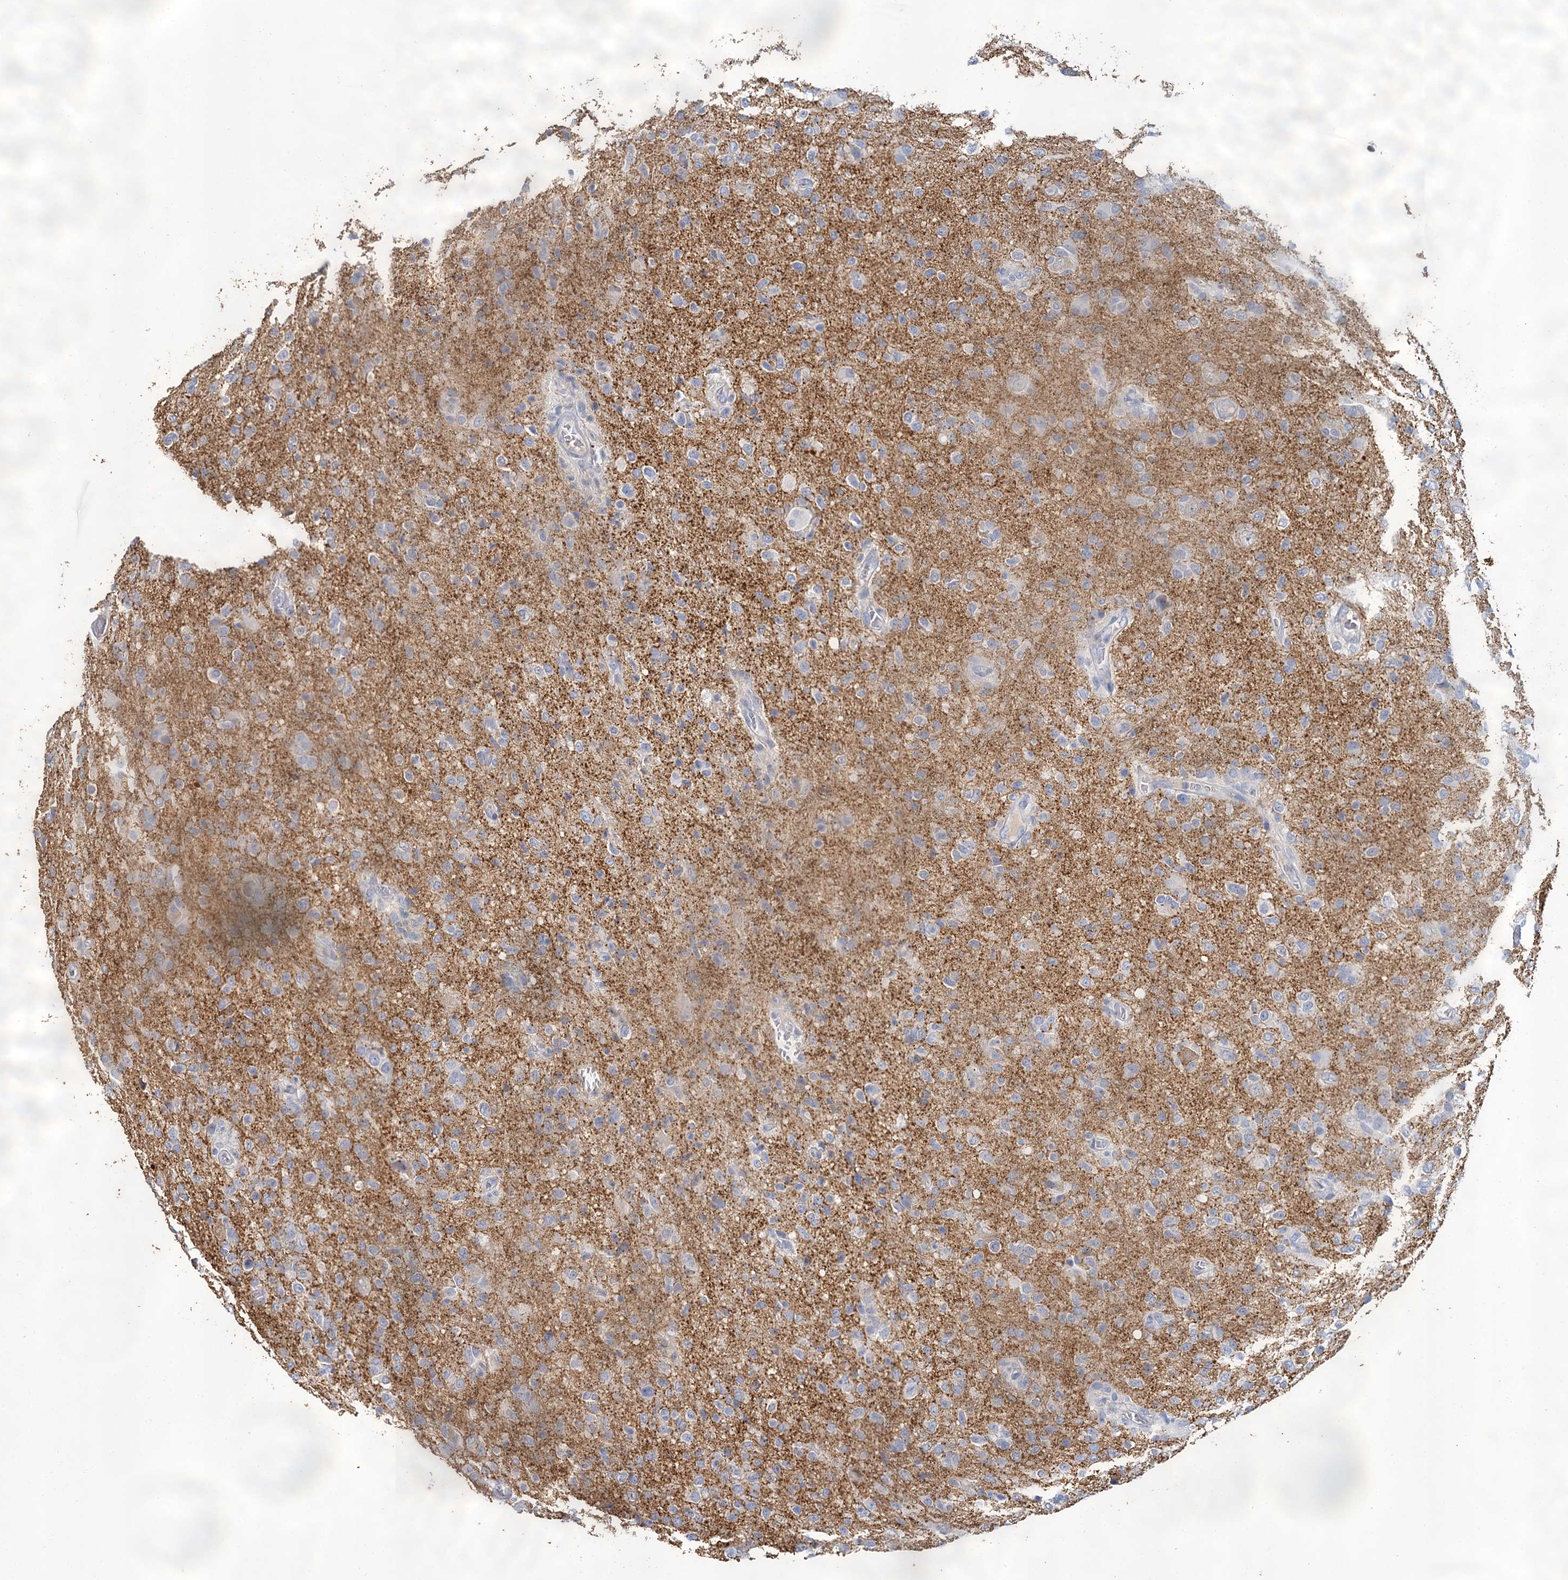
{"staining": {"intensity": "negative", "quantity": "none", "location": "none"}, "tissue": "glioma", "cell_type": "Tumor cells", "image_type": "cancer", "snomed": [{"axis": "morphology", "description": "Glioma, malignant, High grade"}, {"axis": "topography", "description": "Brain"}], "caption": "Tumor cells show no significant protein expression in glioma.", "gene": "SNCB", "patient": {"sex": "female", "age": 57}}